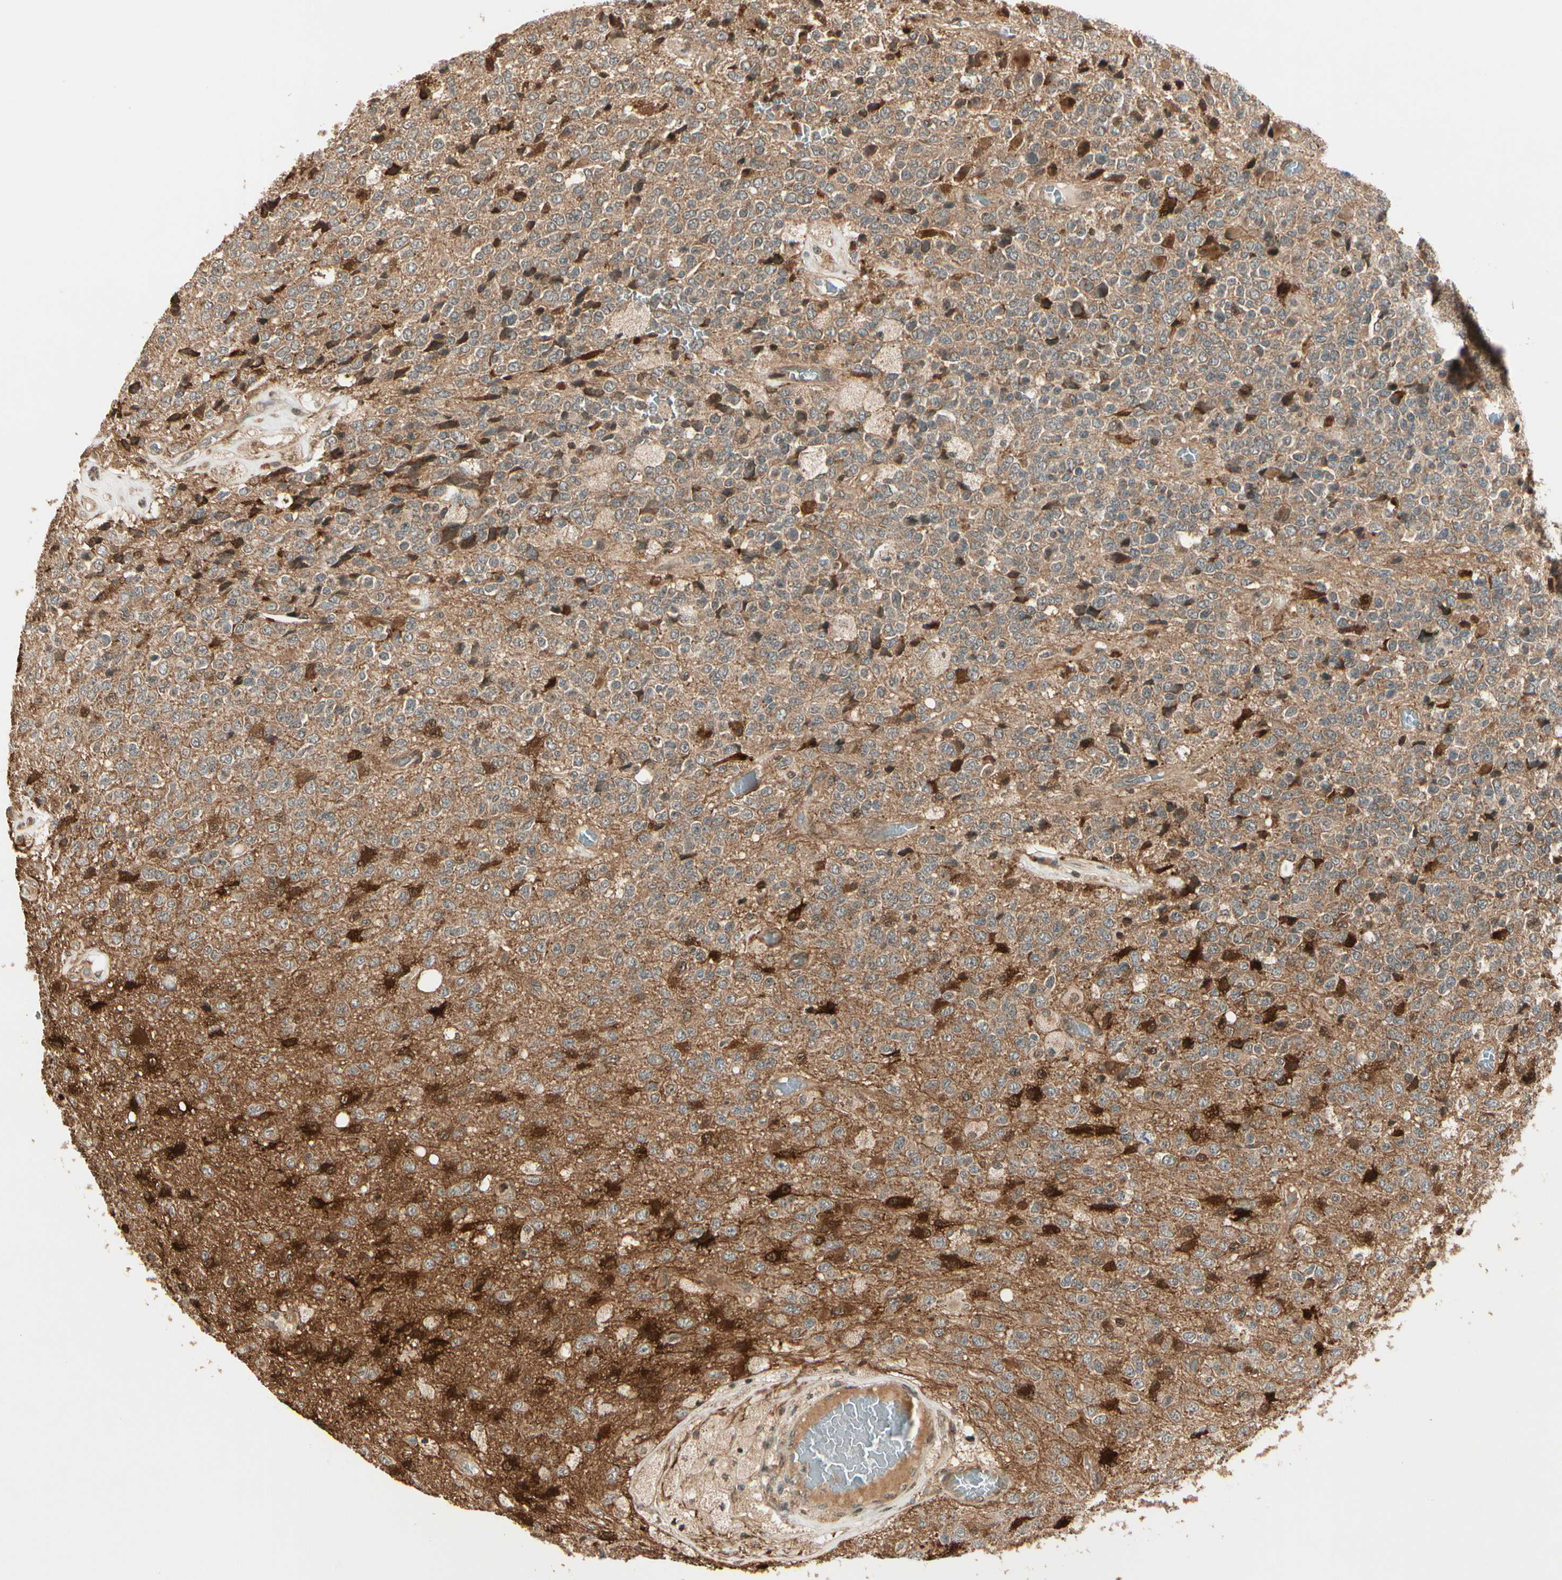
{"staining": {"intensity": "moderate", "quantity": ">75%", "location": "cytoplasmic/membranous"}, "tissue": "glioma", "cell_type": "Tumor cells", "image_type": "cancer", "snomed": [{"axis": "morphology", "description": "Glioma, malignant, High grade"}, {"axis": "topography", "description": "pancreas cauda"}], "caption": "This is a histology image of immunohistochemistry (IHC) staining of malignant glioma (high-grade), which shows moderate staining in the cytoplasmic/membranous of tumor cells.", "gene": "GLUL", "patient": {"sex": "male", "age": 60}}